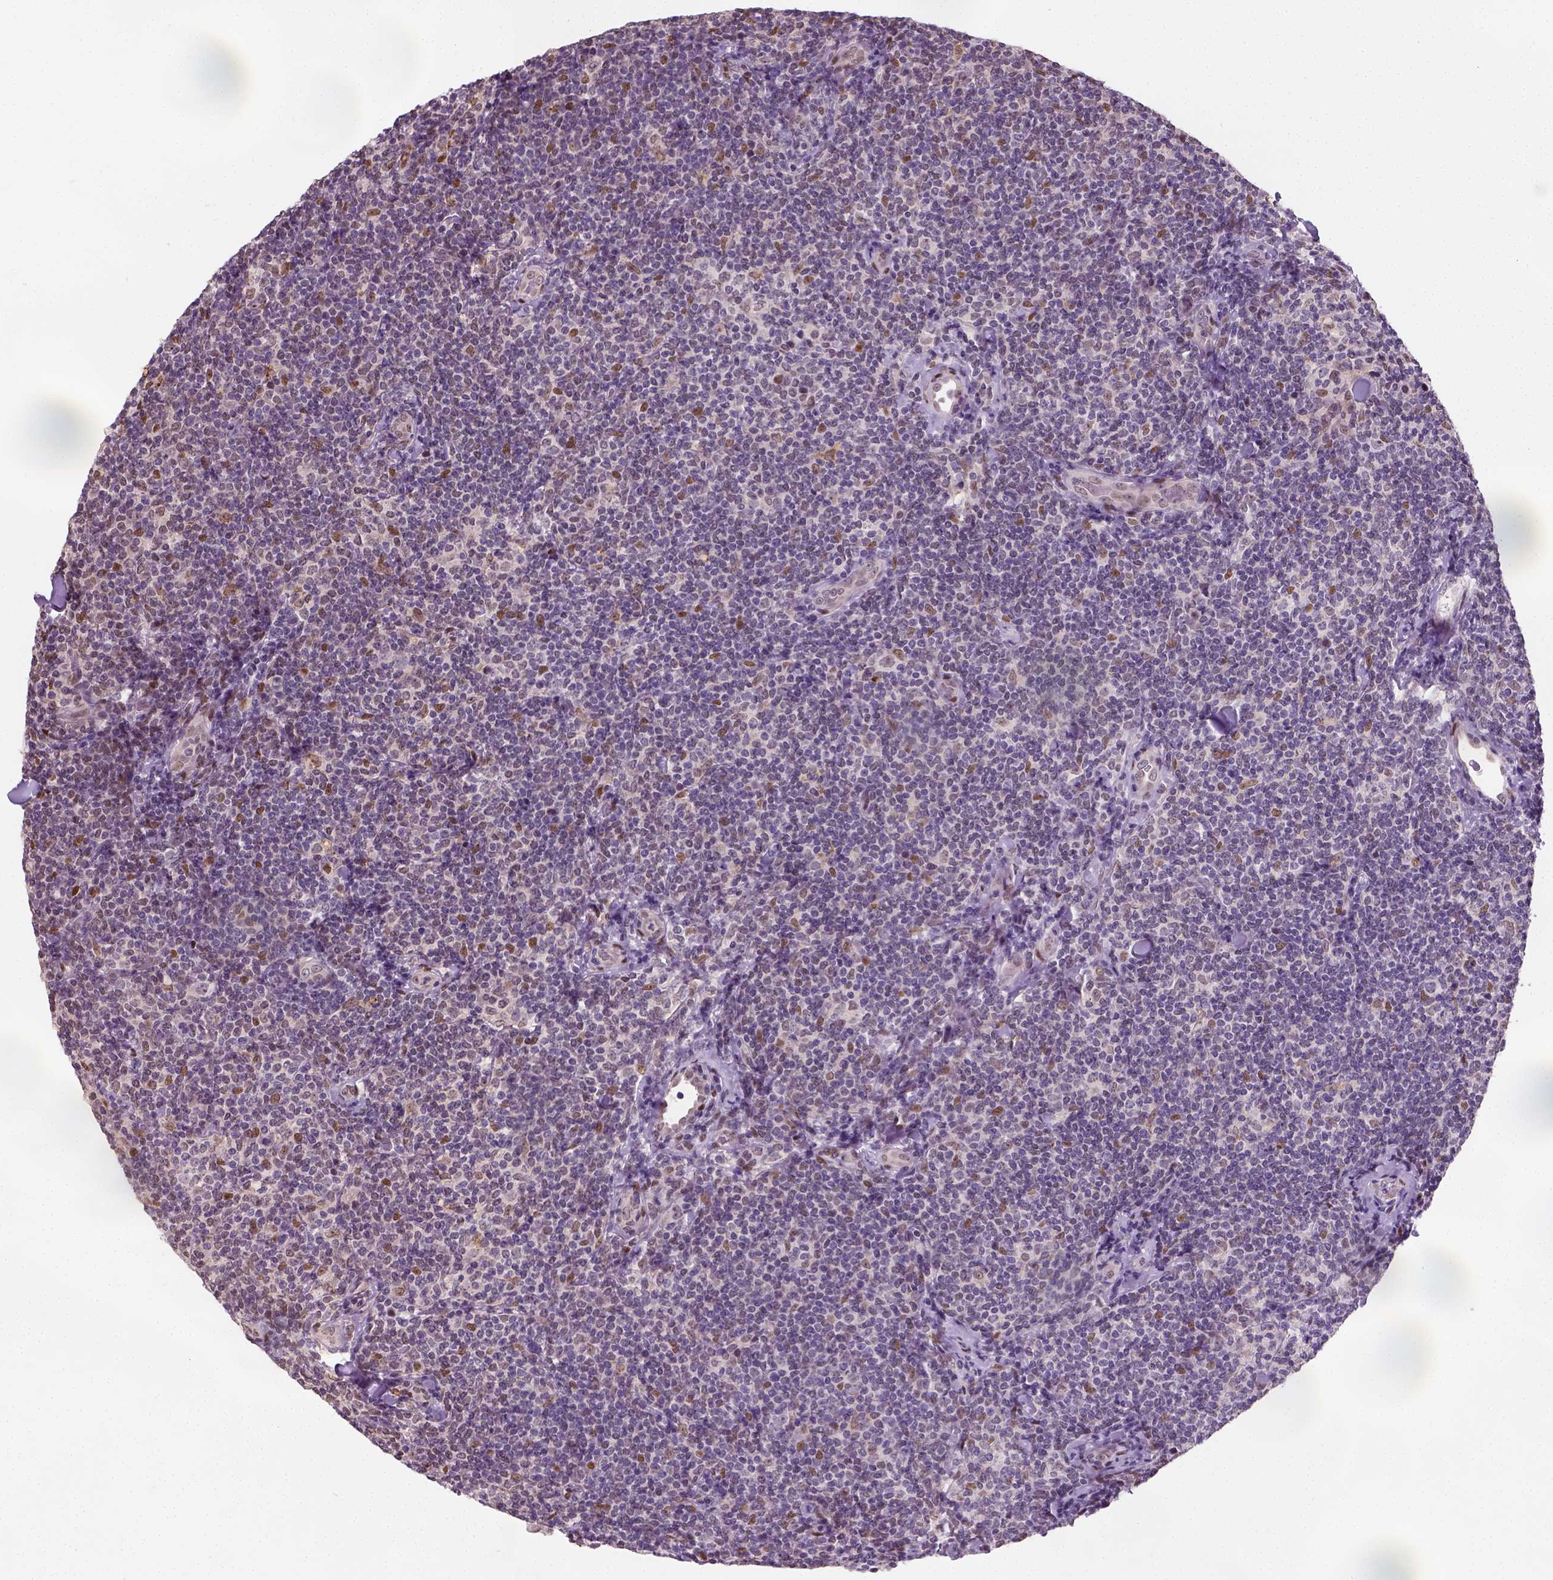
{"staining": {"intensity": "weak", "quantity": "25%-75%", "location": "nuclear"}, "tissue": "lymphoma", "cell_type": "Tumor cells", "image_type": "cancer", "snomed": [{"axis": "morphology", "description": "Malignant lymphoma, non-Hodgkin's type, Low grade"}, {"axis": "topography", "description": "Lymph node"}], "caption": "Protein expression analysis of human malignant lymphoma, non-Hodgkin's type (low-grade) reveals weak nuclear staining in approximately 25%-75% of tumor cells. (Stains: DAB in brown, nuclei in blue, Microscopy: brightfield microscopy at high magnification).", "gene": "C1orf112", "patient": {"sex": "female", "age": 56}}